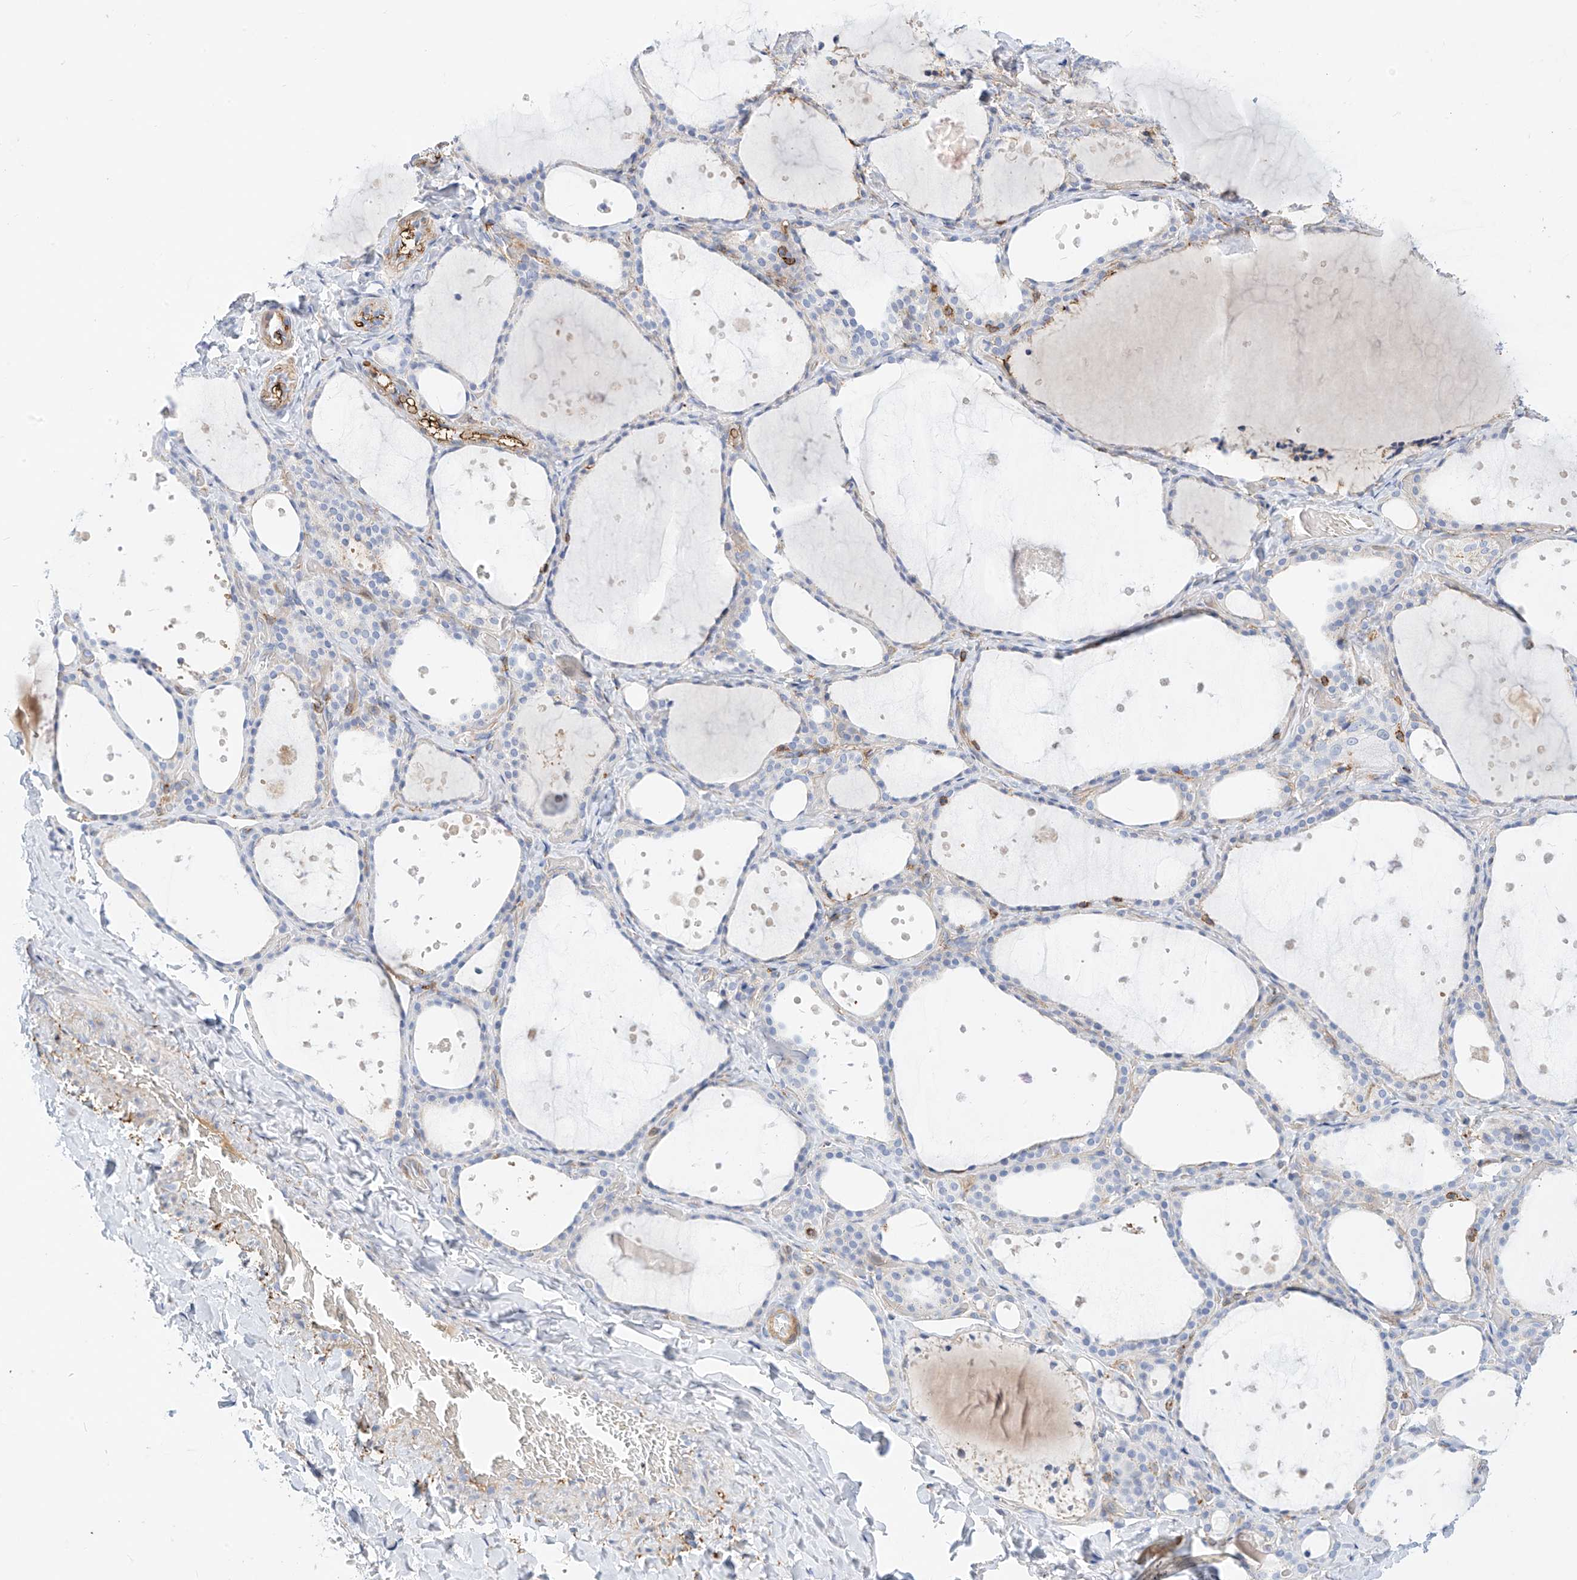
{"staining": {"intensity": "moderate", "quantity": "<25%", "location": "cytoplasmic/membranous"}, "tissue": "thyroid gland", "cell_type": "Glandular cells", "image_type": "normal", "snomed": [{"axis": "morphology", "description": "Normal tissue, NOS"}, {"axis": "topography", "description": "Thyroid gland"}], "caption": "An image of human thyroid gland stained for a protein displays moderate cytoplasmic/membranous brown staining in glandular cells.", "gene": "TXNDC9", "patient": {"sex": "female", "age": 44}}